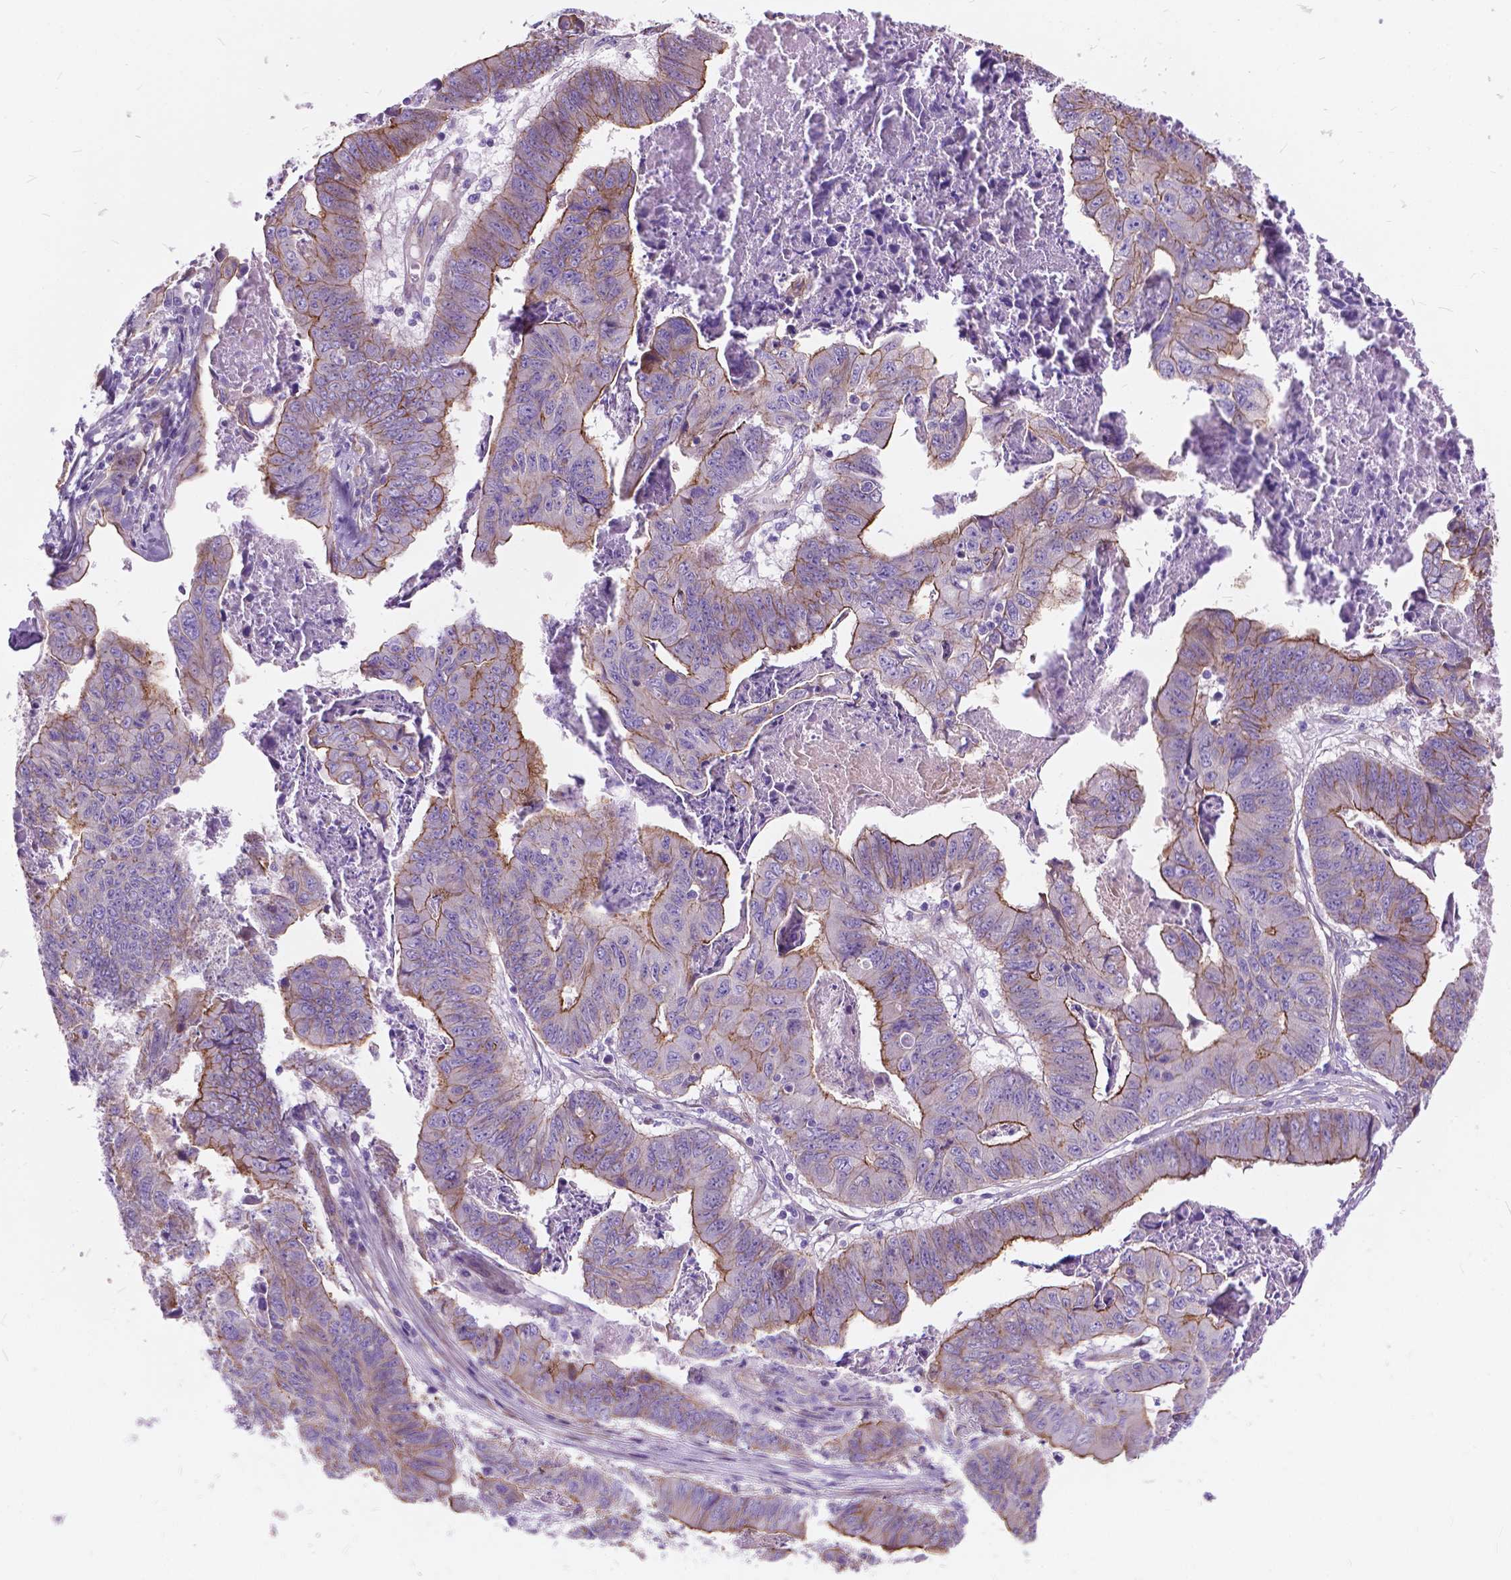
{"staining": {"intensity": "moderate", "quantity": "<25%", "location": "cytoplasmic/membranous"}, "tissue": "stomach cancer", "cell_type": "Tumor cells", "image_type": "cancer", "snomed": [{"axis": "morphology", "description": "Adenocarcinoma, NOS"}, {"axis": "topography", "description": "Stomach, lower"}], "caption": "Approximately <25% of tumor cells in human stomach cancer exhibit moderate cytoplasmic/membranous protein expression as visualized by brown immunohistochemical staining.", "gene": "FLT4", "patient": {"sex": "male", "age": 77}}